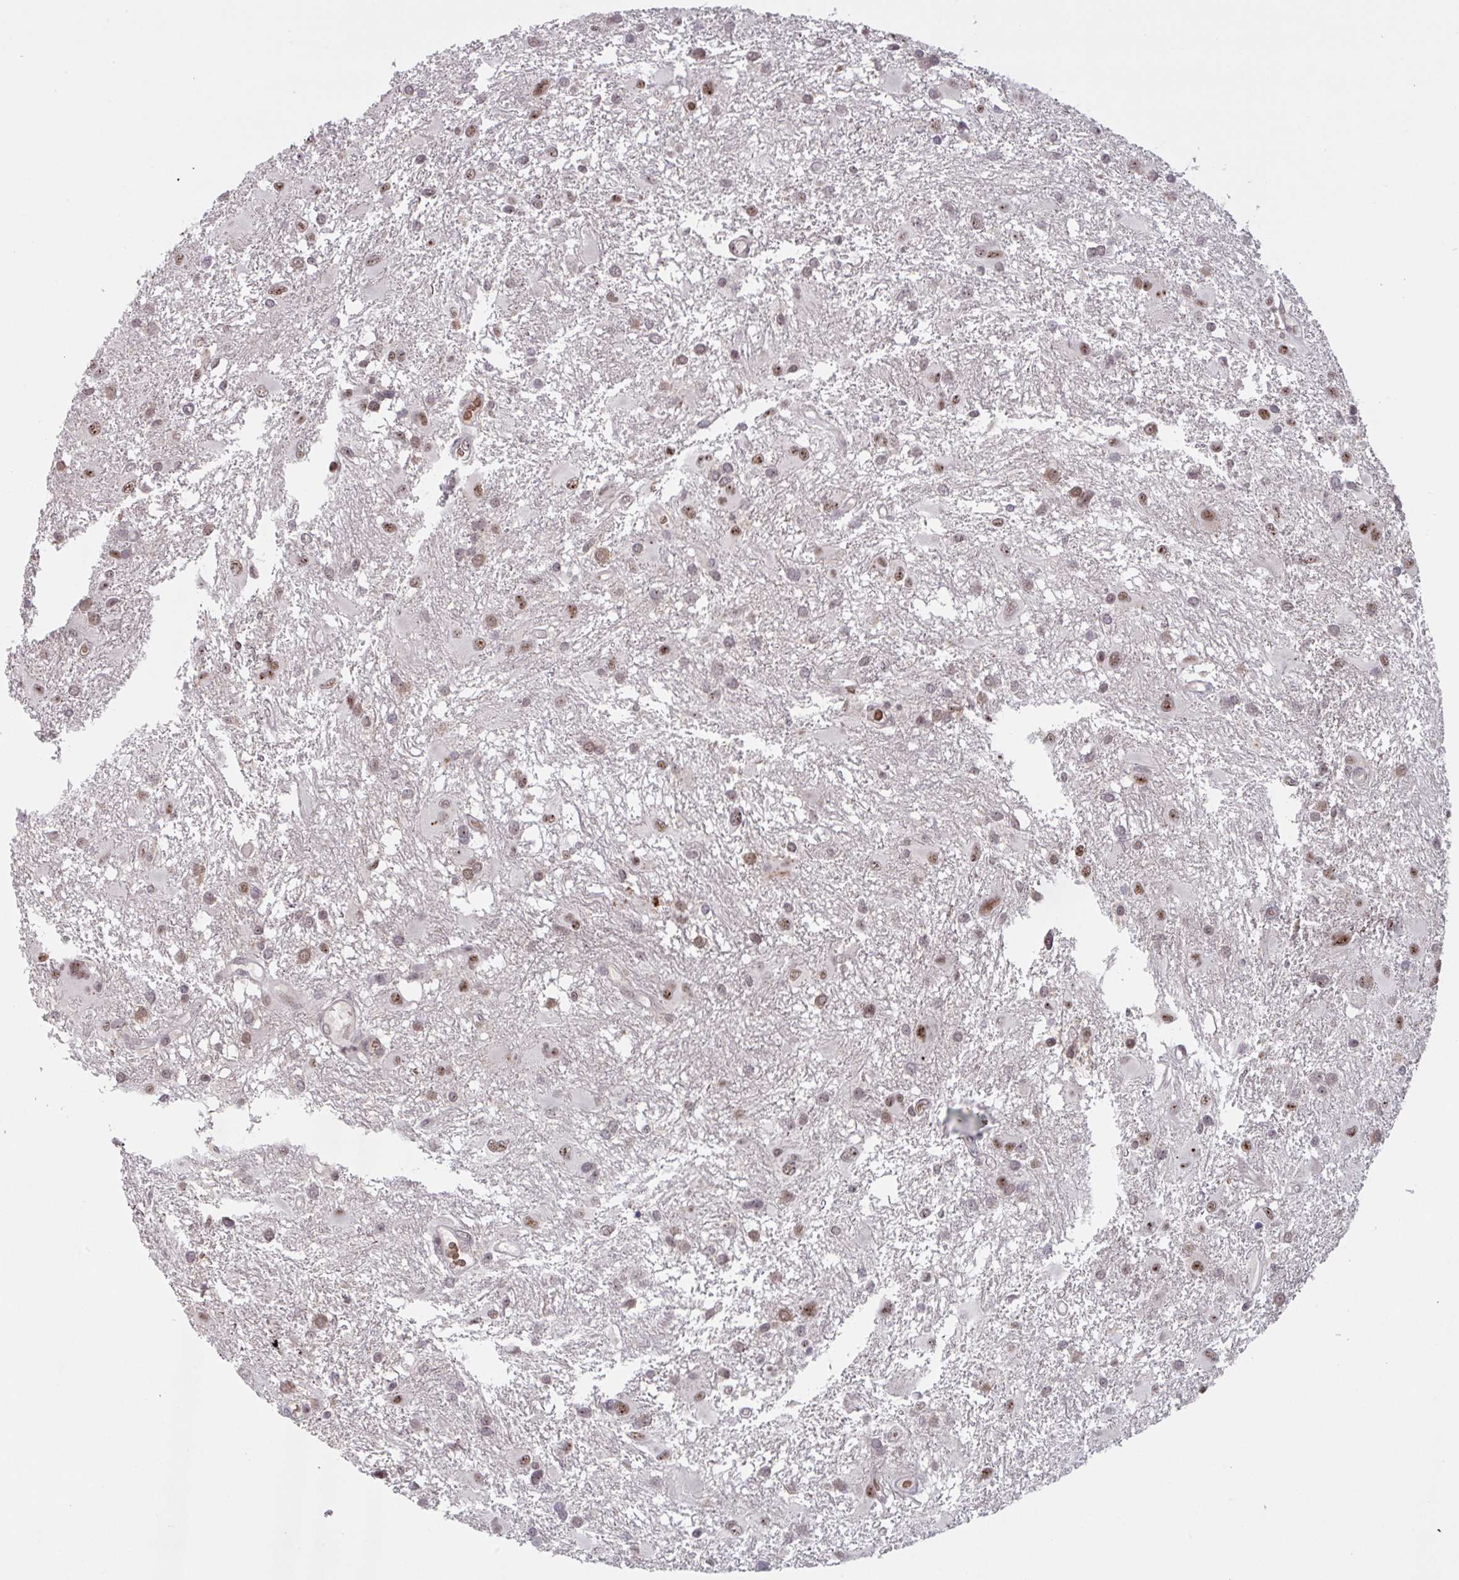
{"staining": {"intensity": "moderate", "quantity": ">75%", "location": "nuclear"}, "tissue": "glioma", "cell_type": "Tumor cells", "image_type": "cancer", "snomed": [{"axis": "morphology", "description": "Glioma, malignant, High grade"}, {"axis": "topography", "description": "Brain"}], "caption": "Malignant high-grade glioma stained with a protein marker displays moderate staining in tumor cells.", "gene": "NLRP13", "patient": {"sex": "male", "age": 53}}